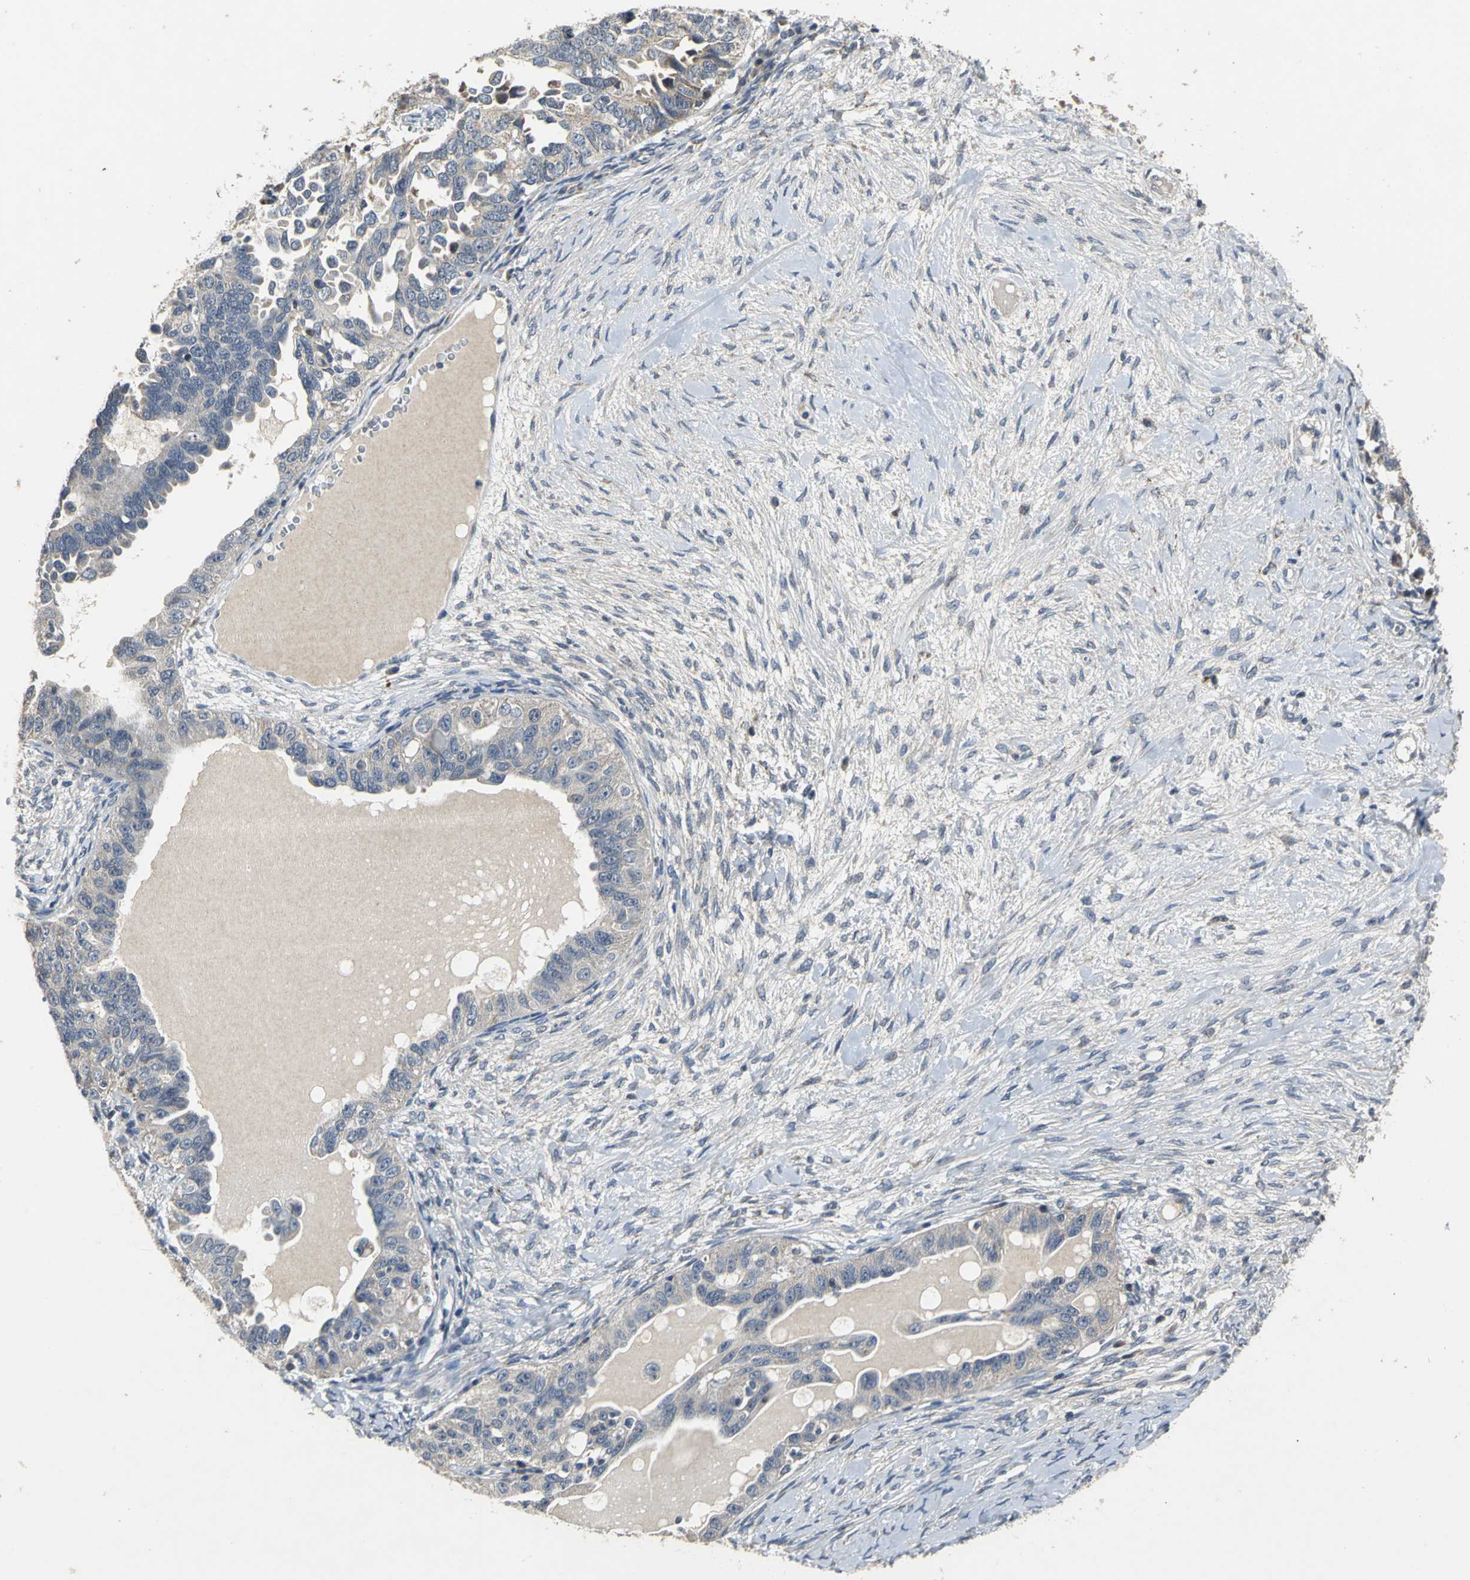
{"staining": {"intensity": "moderate", "quantity": "25%-75%", "location": "cytoplasmic/membranous"}, "tissue": "ovarian cancer", "cell_type": "Tumor cells", "image_type": "cancer", "snomed": [{"axis": "morphology", "description": "Cystadenocarcinoma, serous, NOS"}, {"axis": "topography", "description": "Ovary"}], "caption": "Brown immunohistochemical staining in human ovarian cancer (serous cystadenocarcinoma) displays moderate cytoplasmic/membranous staining in approximately 25%-75% of tumor cells.", "gene": "JADE3", "patient": {"sex": "female", "age": 82}}